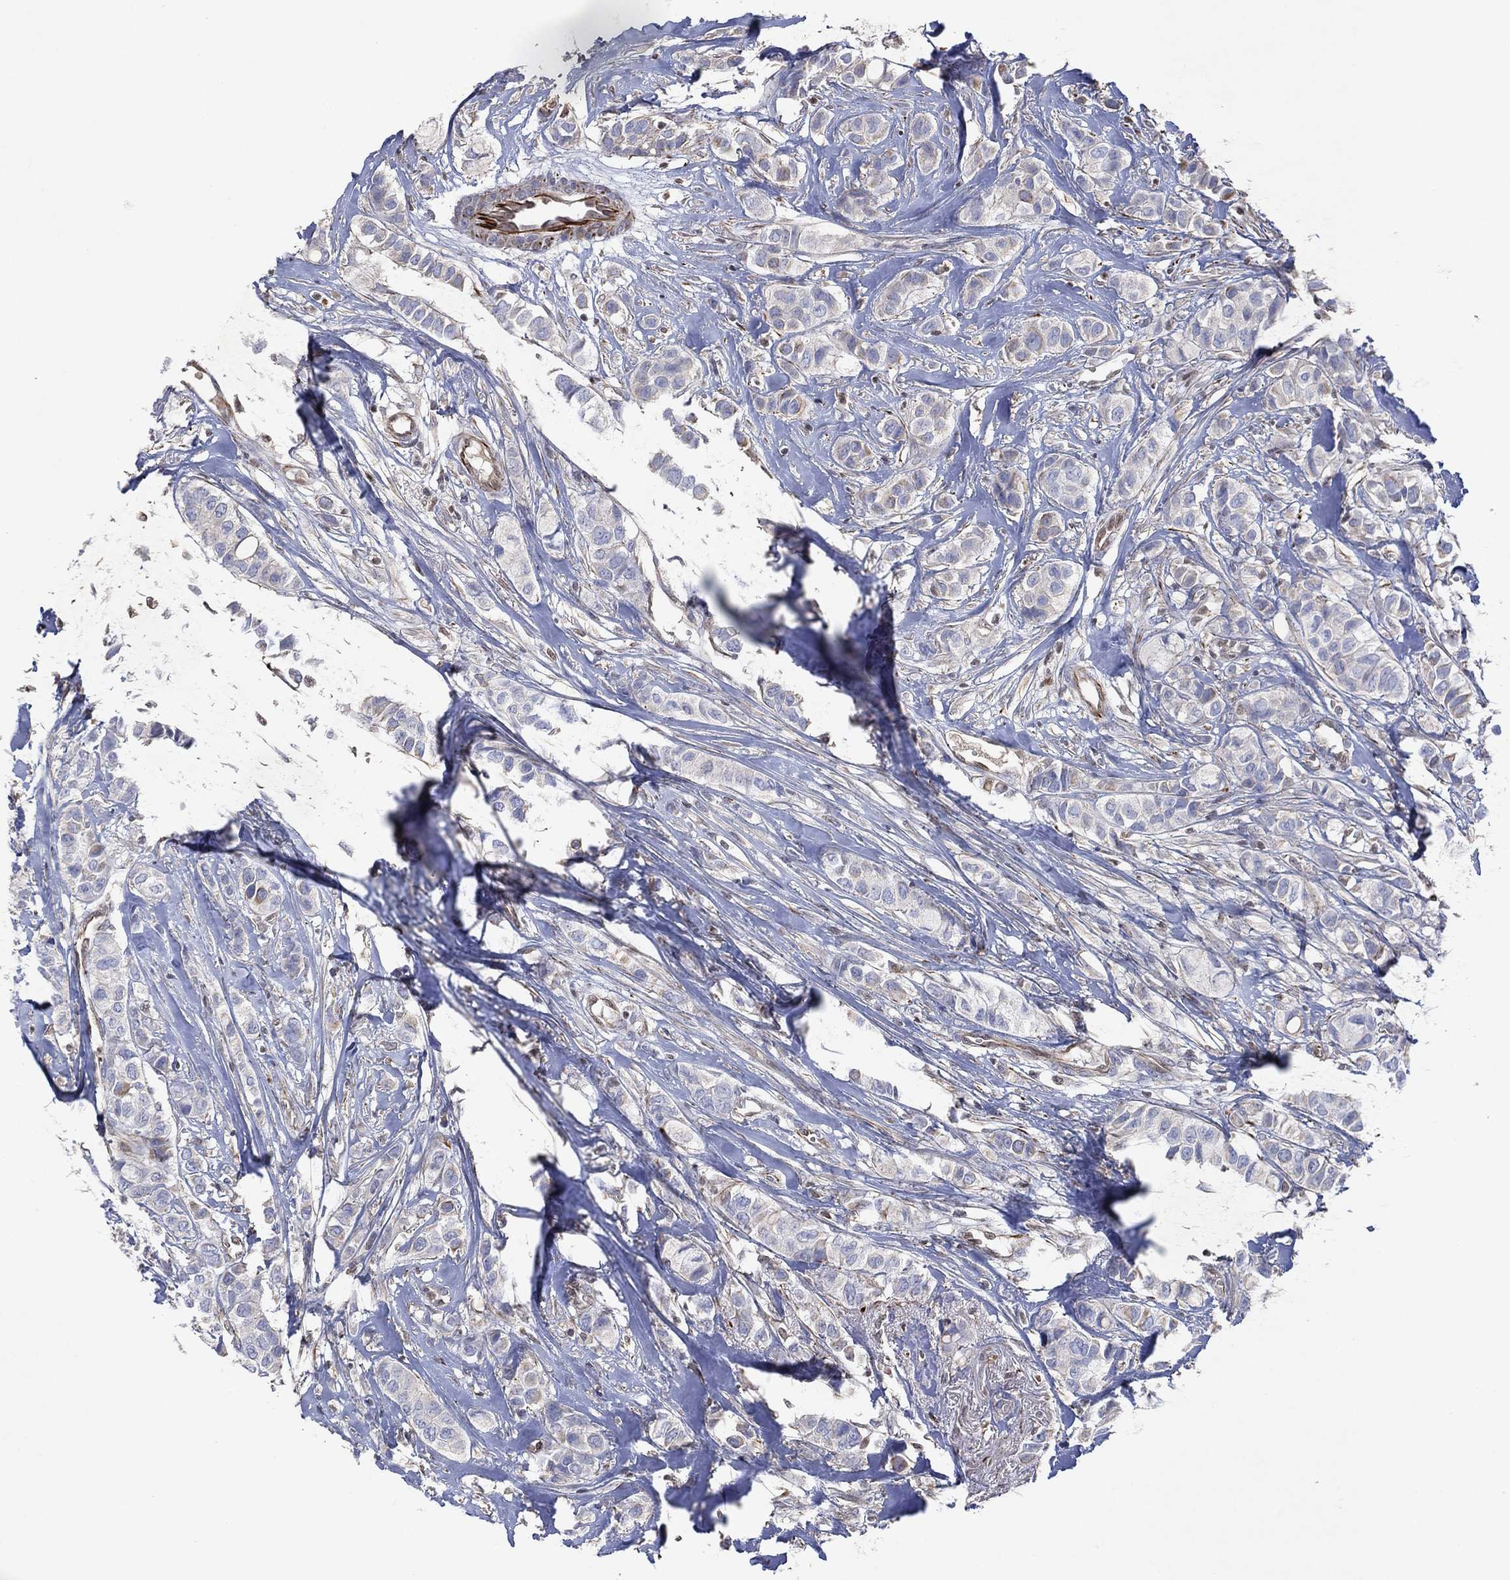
{"staining": {"intensity": "negative", "quantity": "none", "location": "none"}, "tissue": "breast cancer", "cell_type": "Tumor cells", "image_type": "cancer", "snomed": [{"axis": "morphology", "description": "Duct carcinoma"}, {"axis": "topography", "description": "Breast"}], "caption": "Immunohistochemical staining of breast cancer shows no significant positivity in tumor cells. Brightfield microscopy of immunohistochemistry (IHC) stained with DAB (3,3'-diaminobenzidine) (brown) and hematoxylin (blue), captured at high magnification.", "gene": "FLI1", "patient": {"sex": "female", "age": 85}}